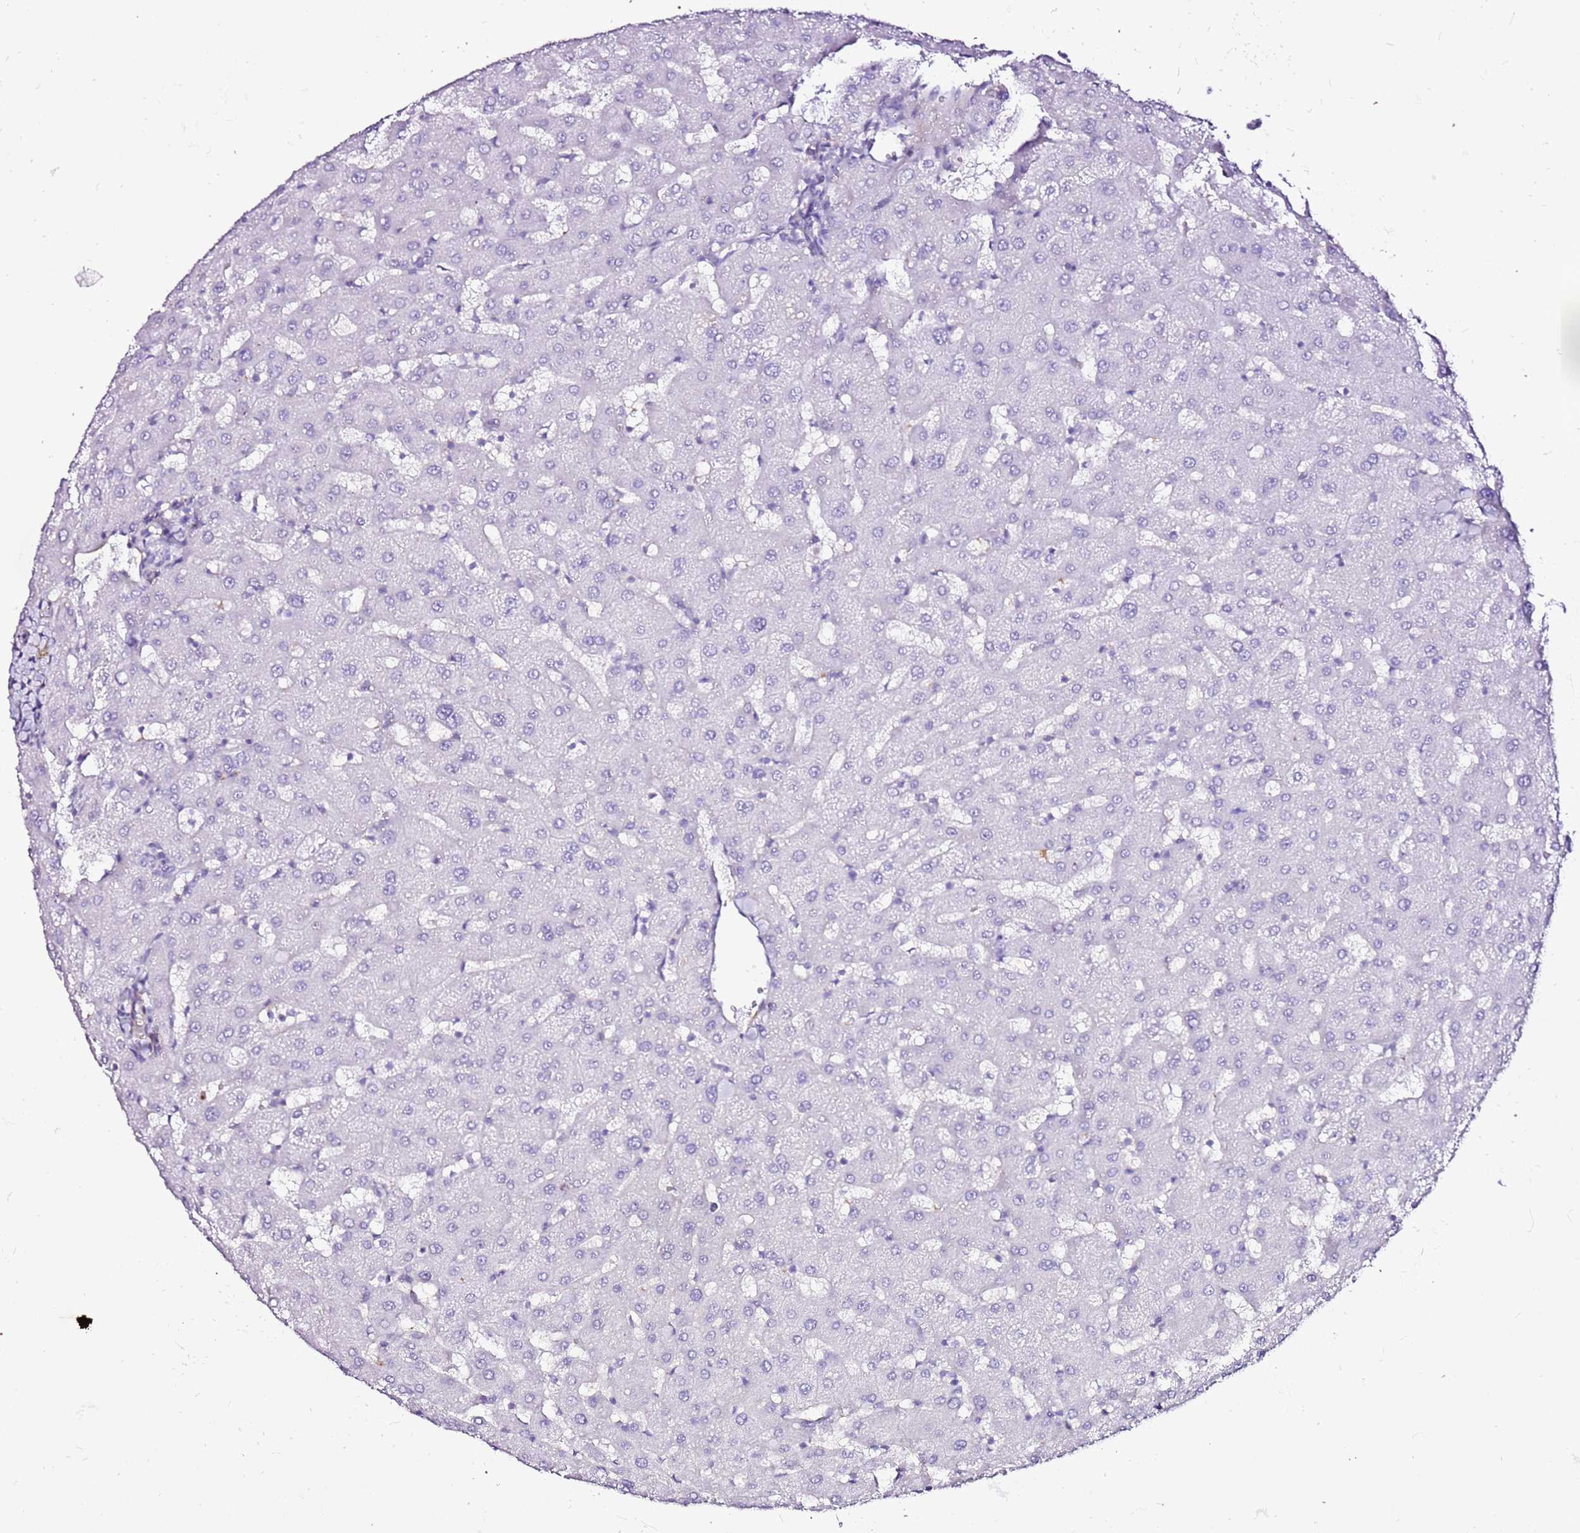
{"staining": {"intensity": "negative", "quantity": "none", "location": "none"}, "tissue": "liver", "cell_type": "Cholangiocytes", "image_type": "normal", "snomed": [{"axis": "morphology", "description": "Normal tissue, NOS"}, {"axis": "topography", "description": "Liver"}], "caption": "Protein analysis of benign liver reveals no significant positivity in cholangiocytes. (DAB IHC visualized using brightfield microscopy, high magnification).", "gene": "ART5", "patient": {"sex": "female", "age": 63}}